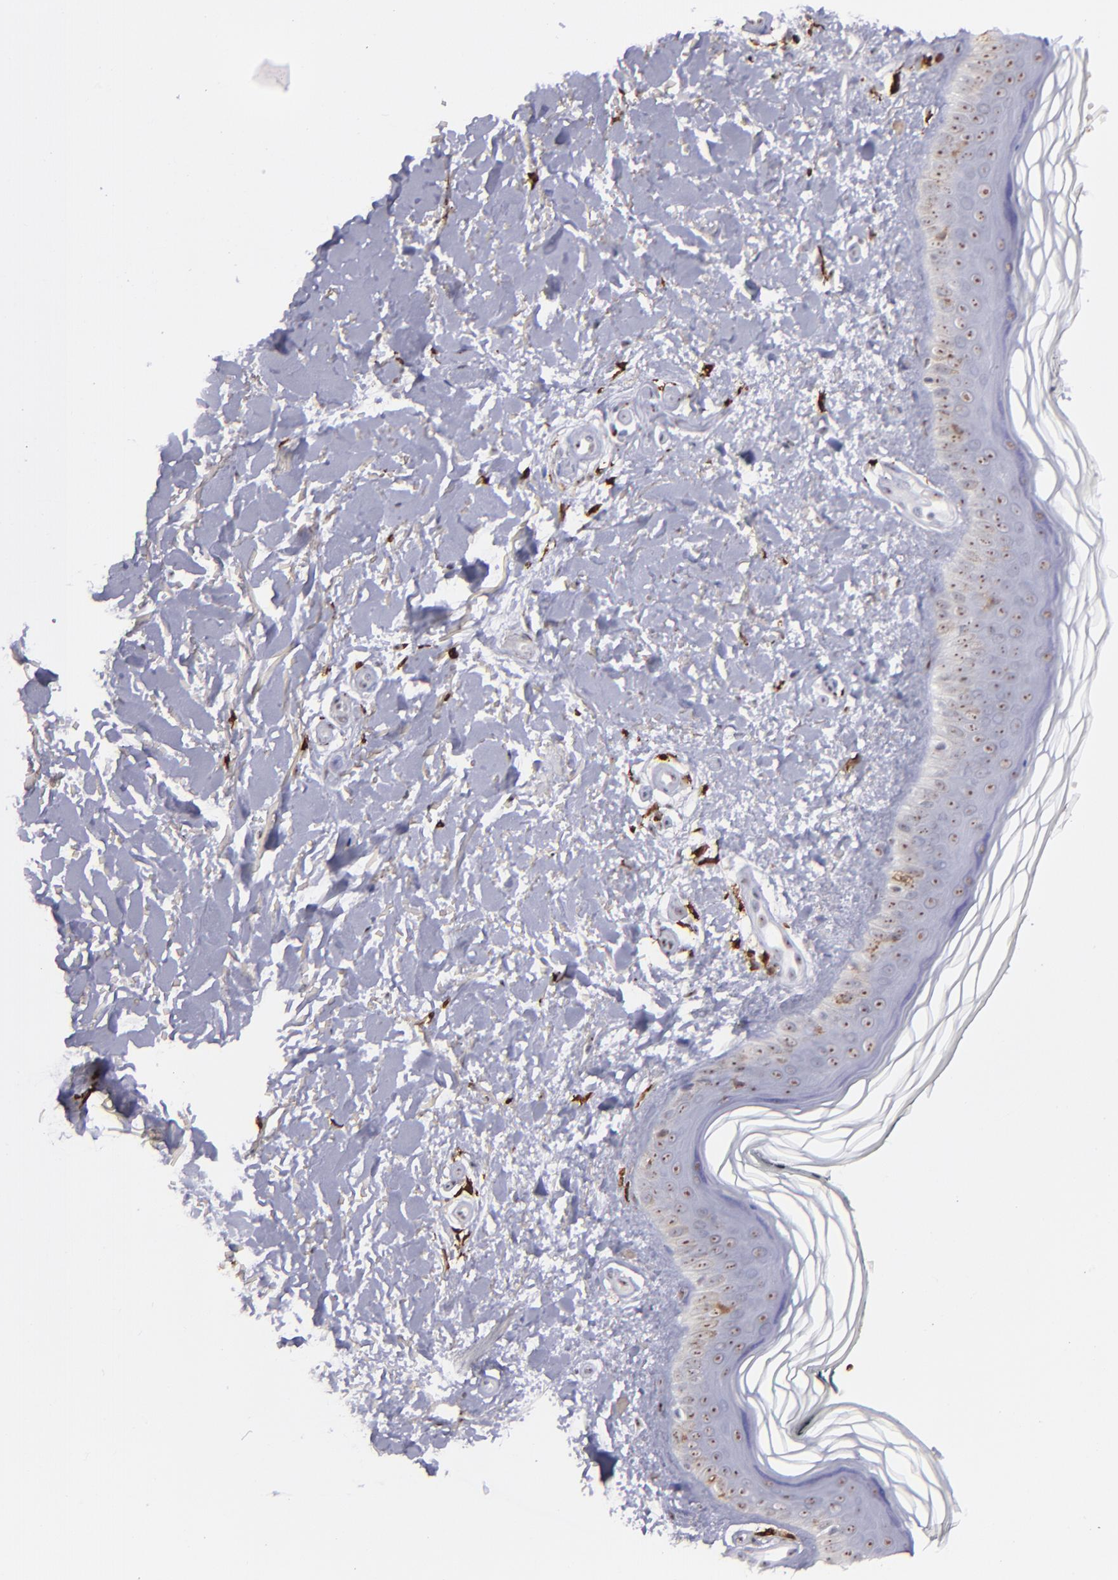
{"staining": {"intensity": "strong", "quantity": ">75%", "location": "cytoplasmic/membranous"}, "tissue": "skin", "cell_type": "Fibroblasts", "image_type": "normal", "snomed": [{"axis": "morphology", "description": "Normal tissue, NOS"}, {"axis": "topography", "description": "Skin"}], "caption": "Skin stained with DAB immunohistochemistry demonstrates high levels of strong cytoplasmic/membranous expression in approximately >75% of fibroblasts. (Stains: DAB in brown, nuclei in blue, Microscopy: brightfield microscopy at high magnification).", "gene": "NCF2", "patient": {"sex": "female", "age": 19}}